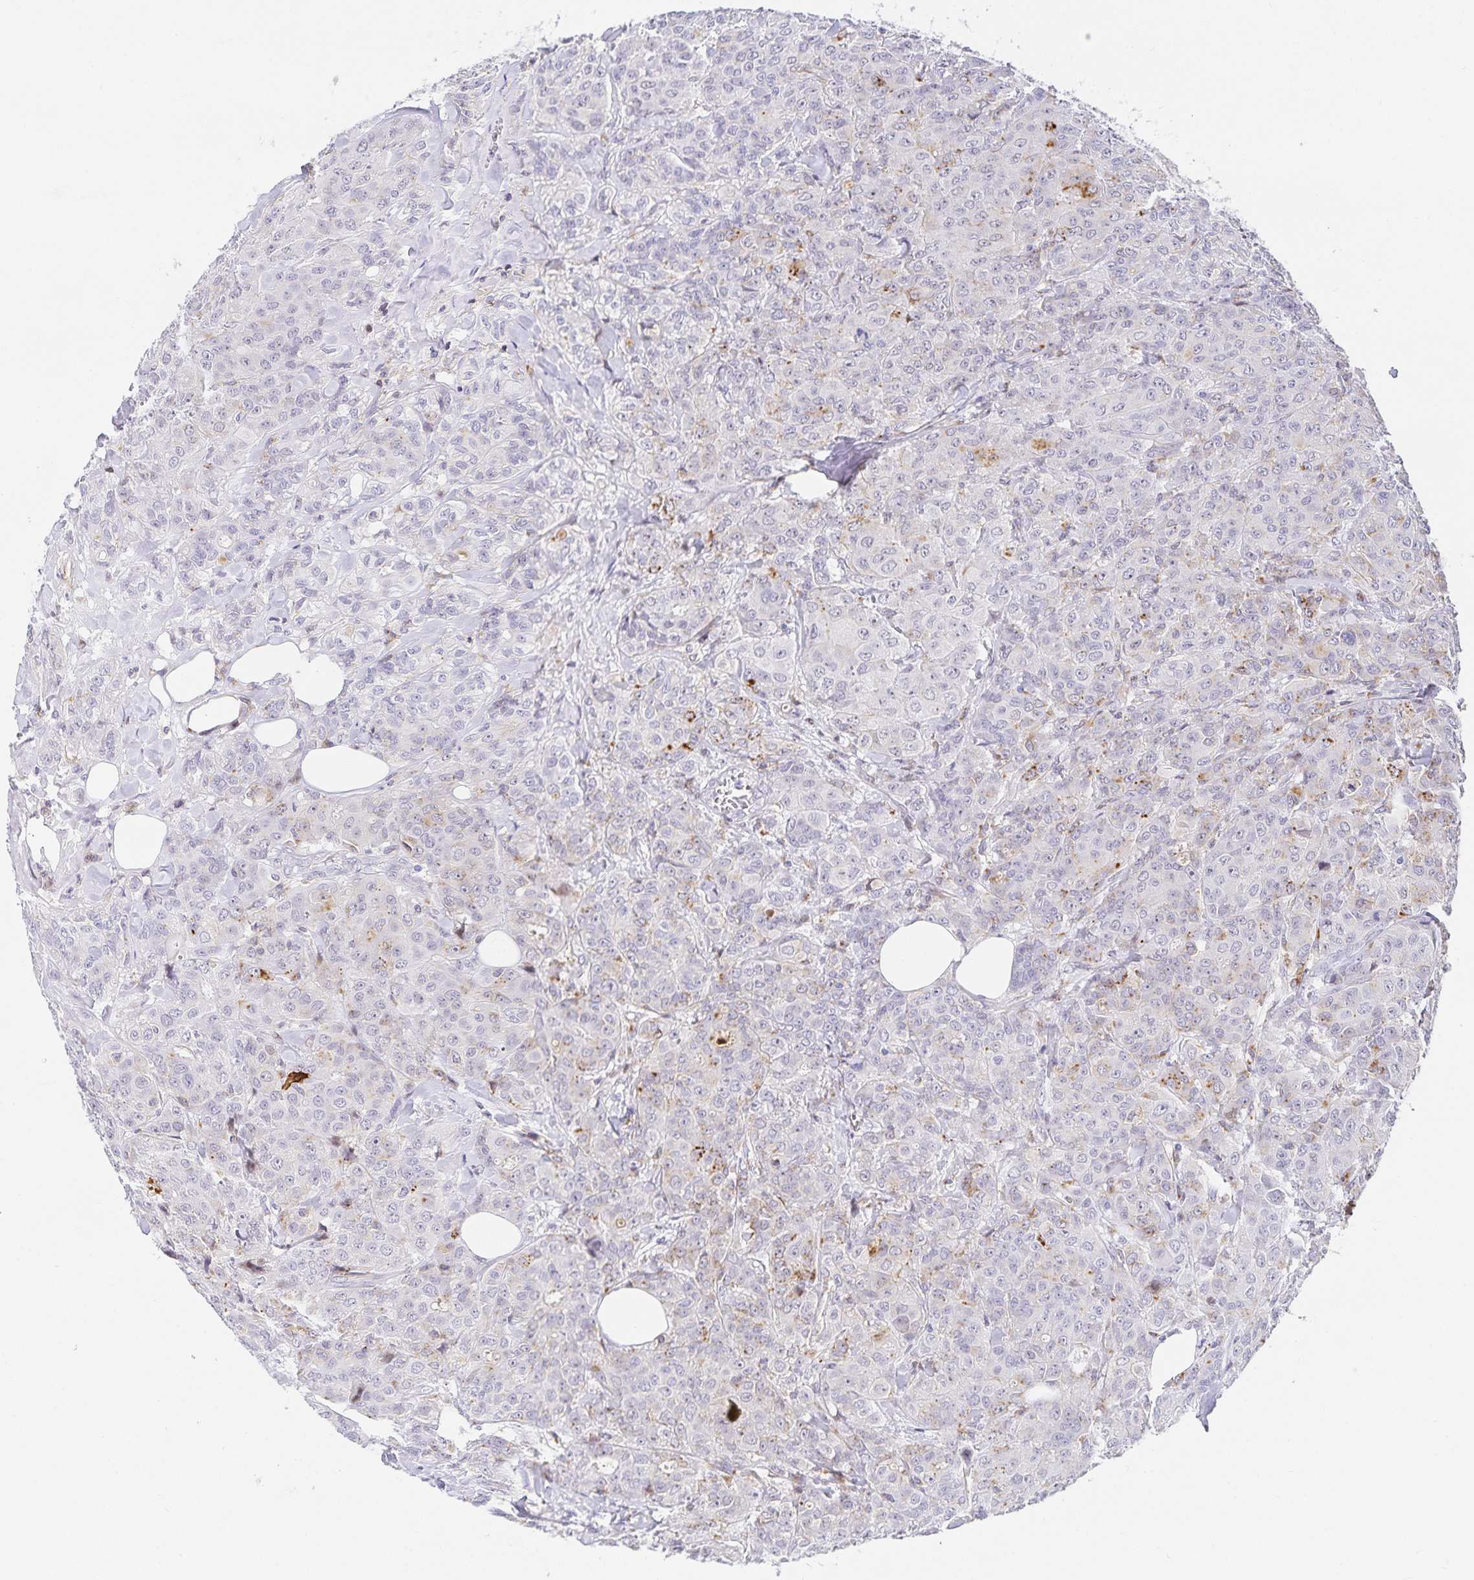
{"staining": {"intensity": "negative", "quantity": "none", "location": "none"}, "tissue": "breast cancer", "cell_type": "Tumor cells", "image_type": "cancer", "snomed": [{"axis": "morphology", "description": "Normal tissue, NOS"}, {"axis": "morphology", "description": "Duct carcinoma"}, {"axis": "topography", "description": "Breast"}], "caption": "Immunohistochemistry micrograph of neoplastic tissue: breast cancer stained with DAB displays no significant protein staining in tumor cells.", "gene": "KBTBD13", "patient": {"sex": "female", "age": 43}}